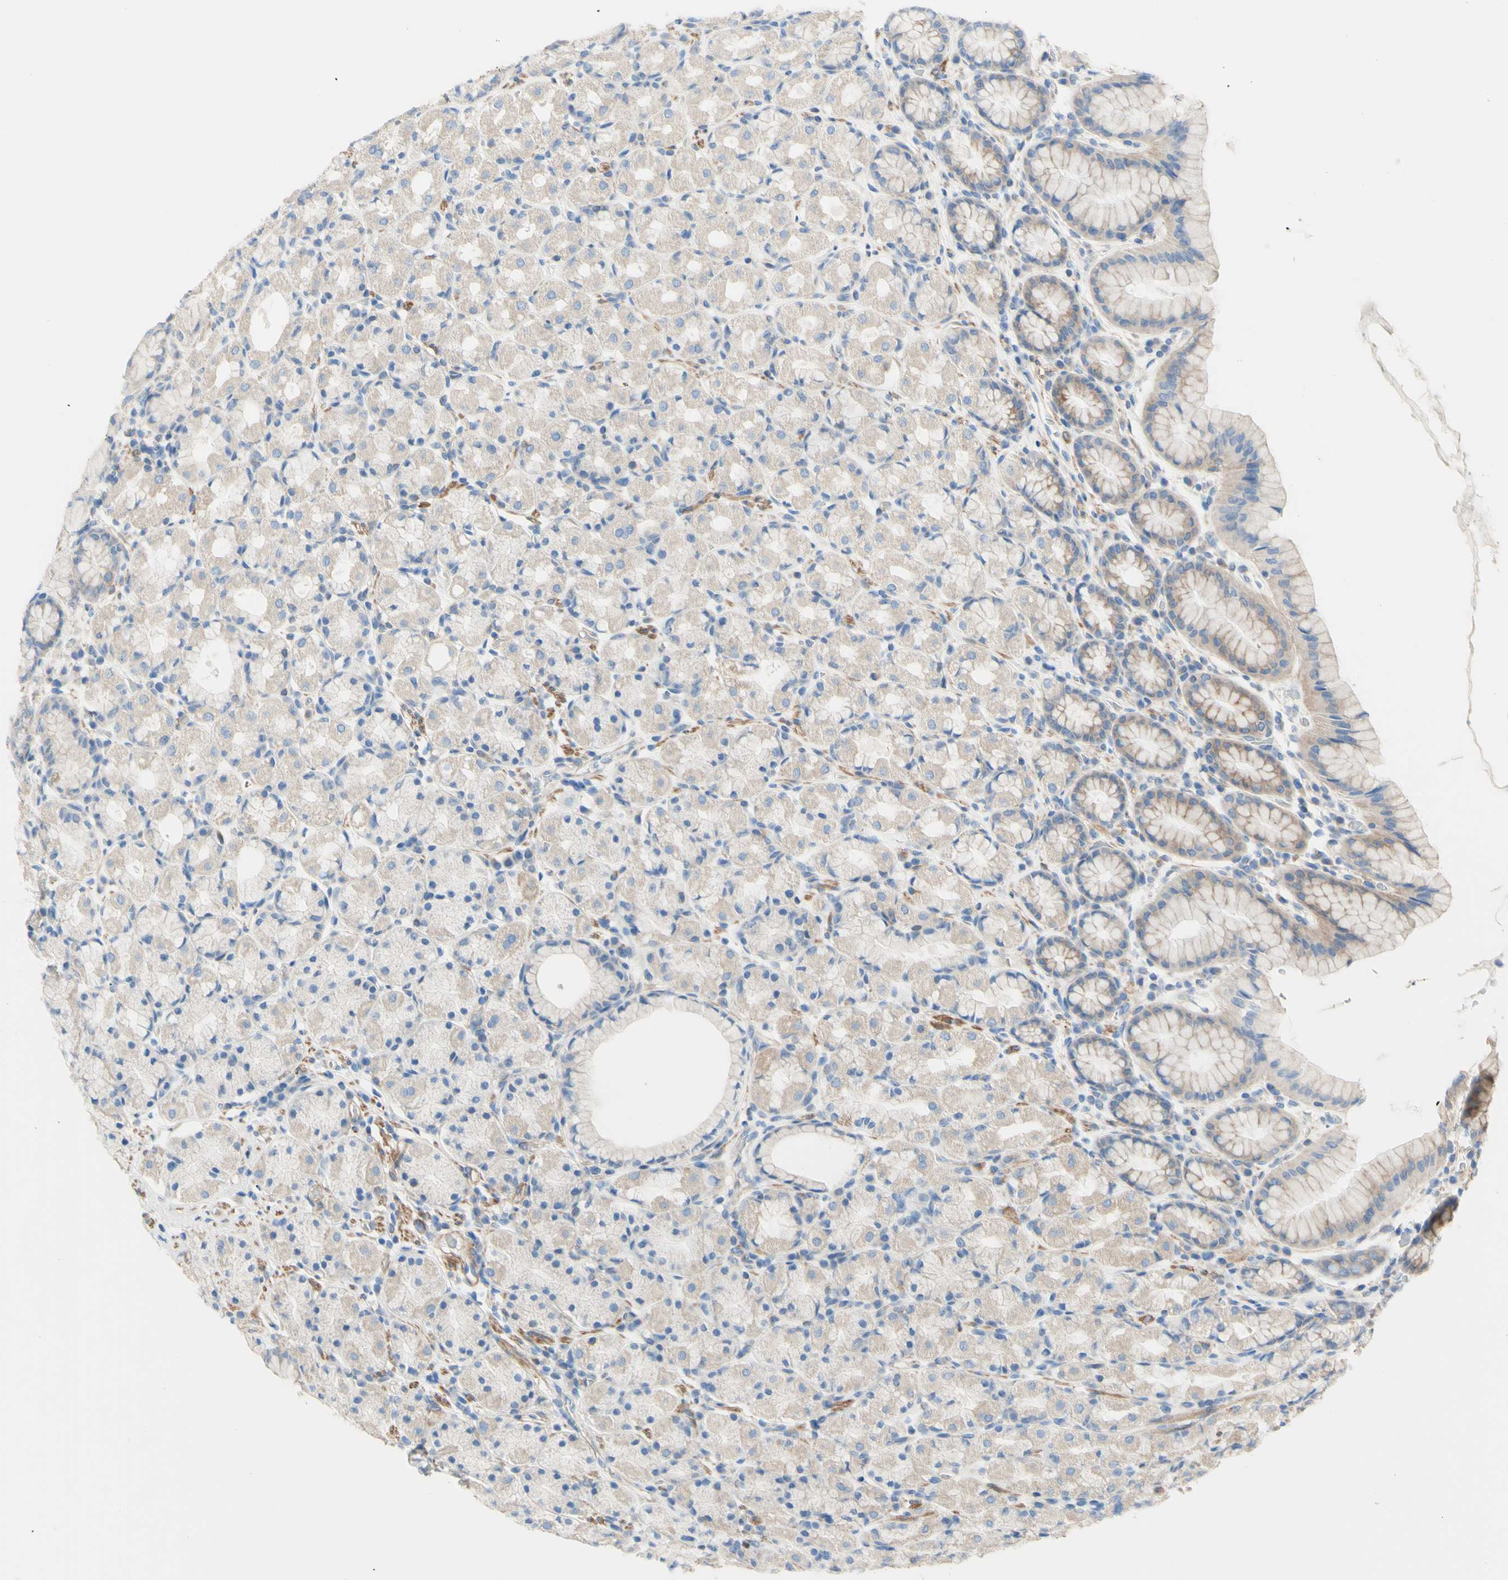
{"staining": {"intensity": "weak", "quantity": "25%-75%", "location": "cytoplasmic/membranous"}, "tissue": "stomach", "cell_type": "Glandular cells", "image_type": "normal", "snomed": [{"axis": "morphology", "description": "Normal tissue, NOS"}, {"axis": "topography", "description": "Stomach, upper"}], "caption": "Immunohistochemical staining of normal stomach shows low levels of weak cytoplasmic/membranous staining in about 25%-75% of glandular cells.", "gene": "RETREG2", "patient": {"sex": "male", "age": 68}}